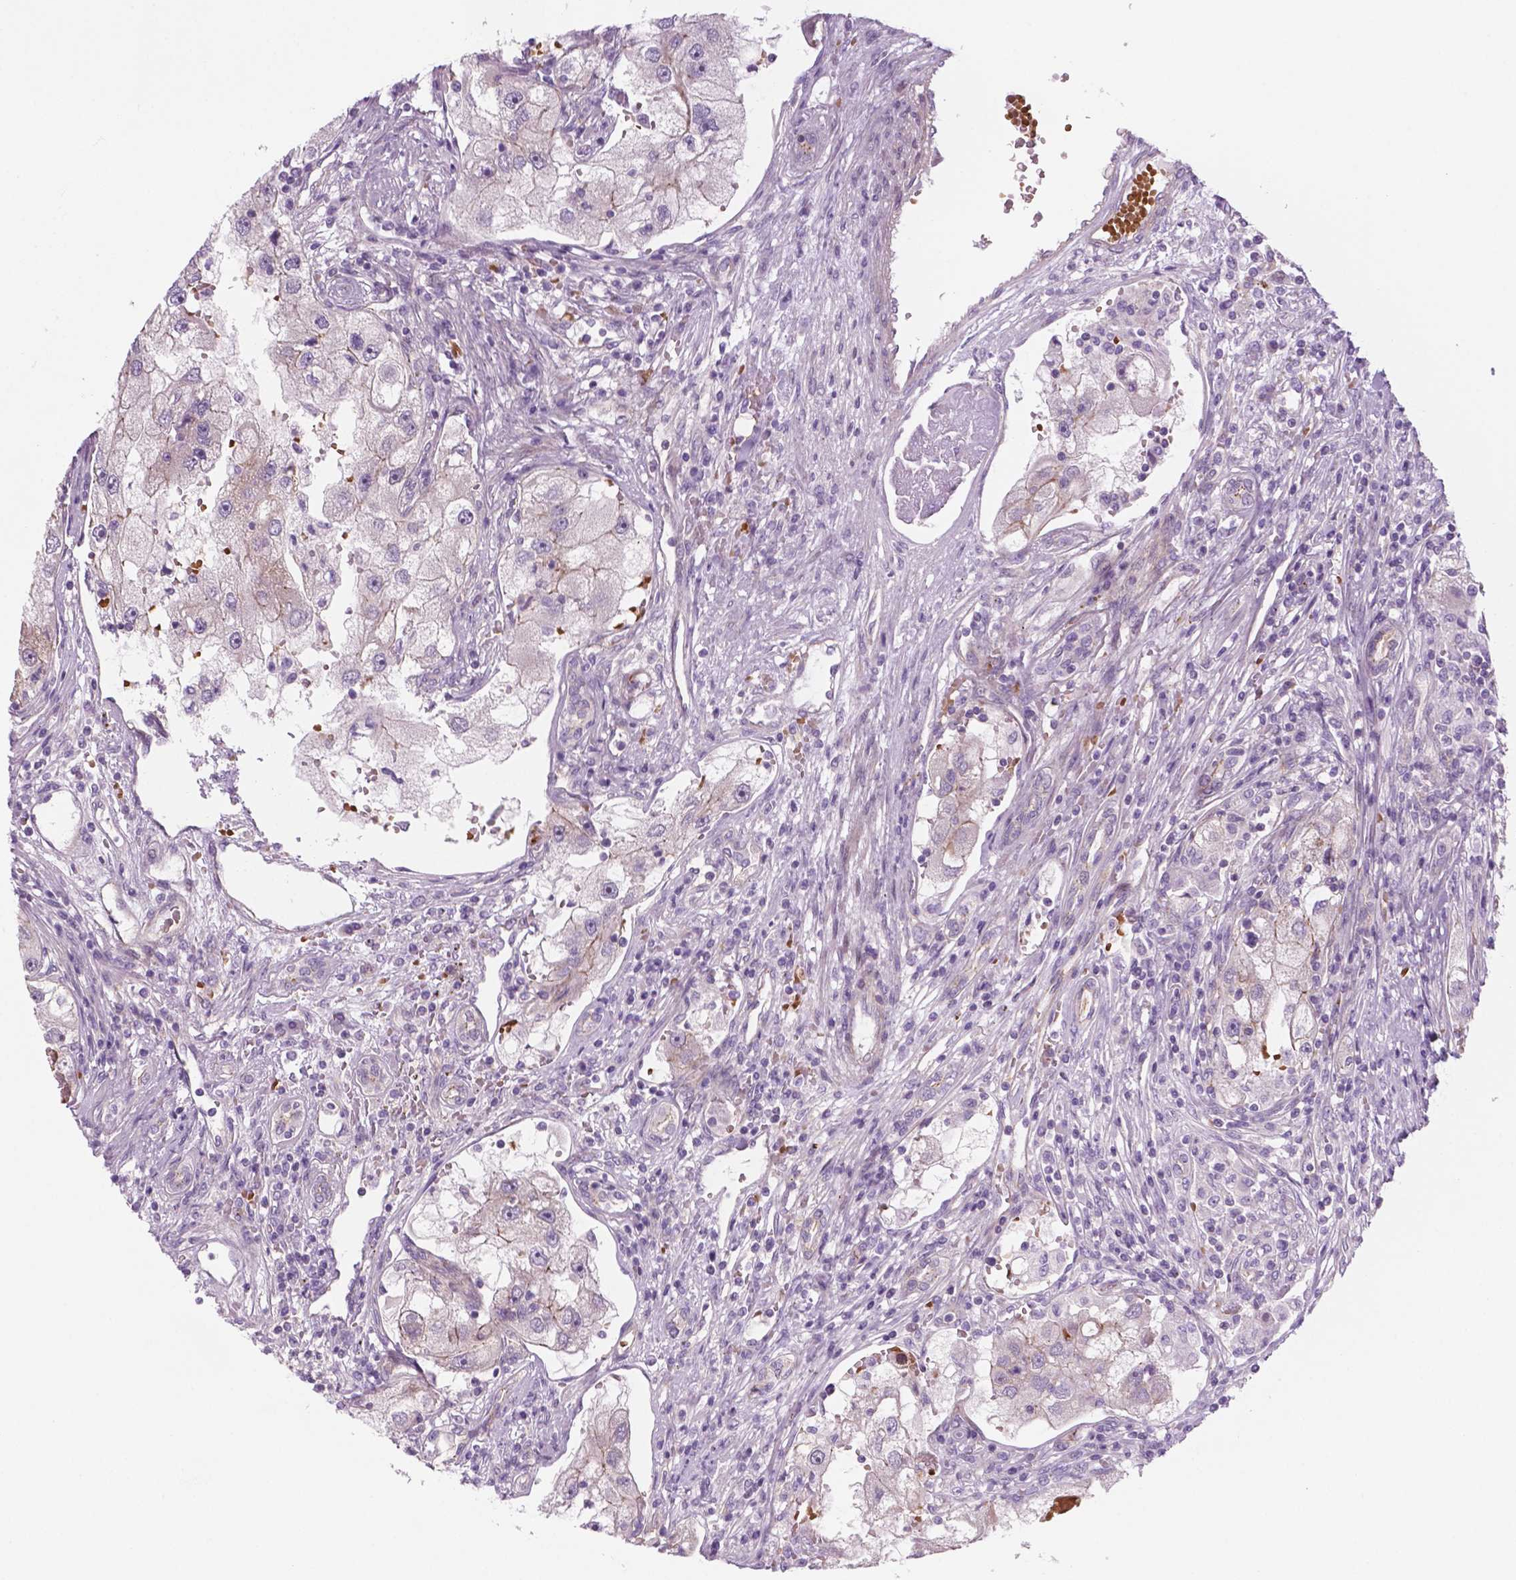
{"staining": {"intensity": "negative", "quantity": "none", "location": "none"}, "tissue": "renal cancer", "cell_type": "Tumor cells", "image_type": "cancer", "snomed": [{"axis": "morphology", "description": "Adenocarcinoma, NOS"}, {"axis": "topography", "description": "Kidney"}], "caption": "This is an immunohistochemistry image of renal adenocarcinoma. There is no staining in tumor cells.", "gene": "RND3", "patient": {"sex": "male", "age": 63}}